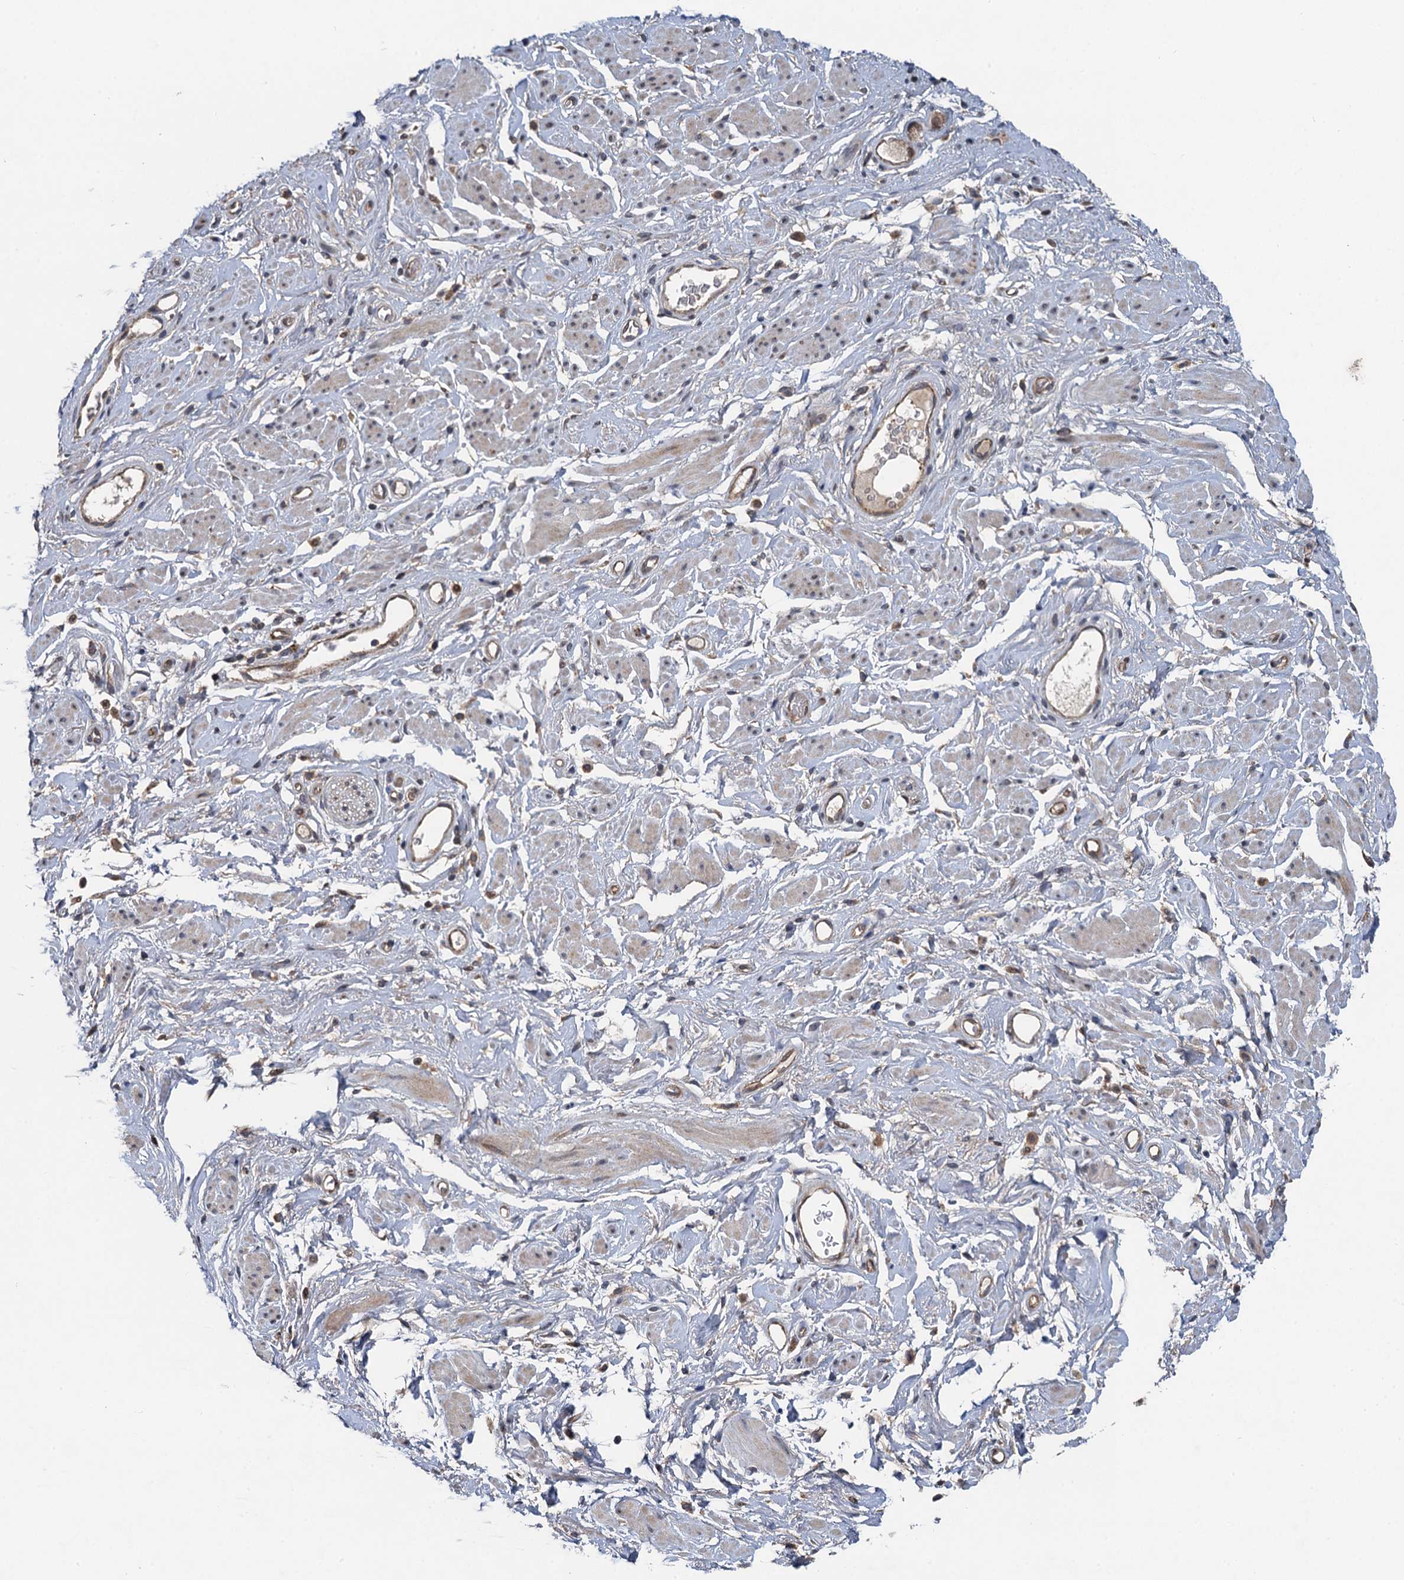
{"staining": {"intensity": "moderate", "quantity": ">75%", "location": "cytoplasmic/membranous"}, "tissue": "adipose tissue", "cell_type": "Adipocytes", "image_type": "normal", "snomed": [{"axis": "morphology", "description": "Normal tissue, NOS"}, {"axis": "morphology", "description": "Adenocarcinoma, NOS"}, {"axis": "topography", "description": "Rectum"}, {"axis": "topography", "description": "Vagina"}, {"axis": "topography", "description": "Peripheral nerve tissue"}], "caption": "Immunohistochemistry staining of unremarkable adipose tissue, which displays medium levels of moderate cytoplasmic/membranous staining in about >75% of adipocytes indicating moderate cytoplasmic/membranous protein expression. The staining was performed using DAB (brown) for protein detection and nuclei were counterstained in hematoxylin (blue).", "gene": "NLRP10", "patient": {"sex": "female", "age": 71}}